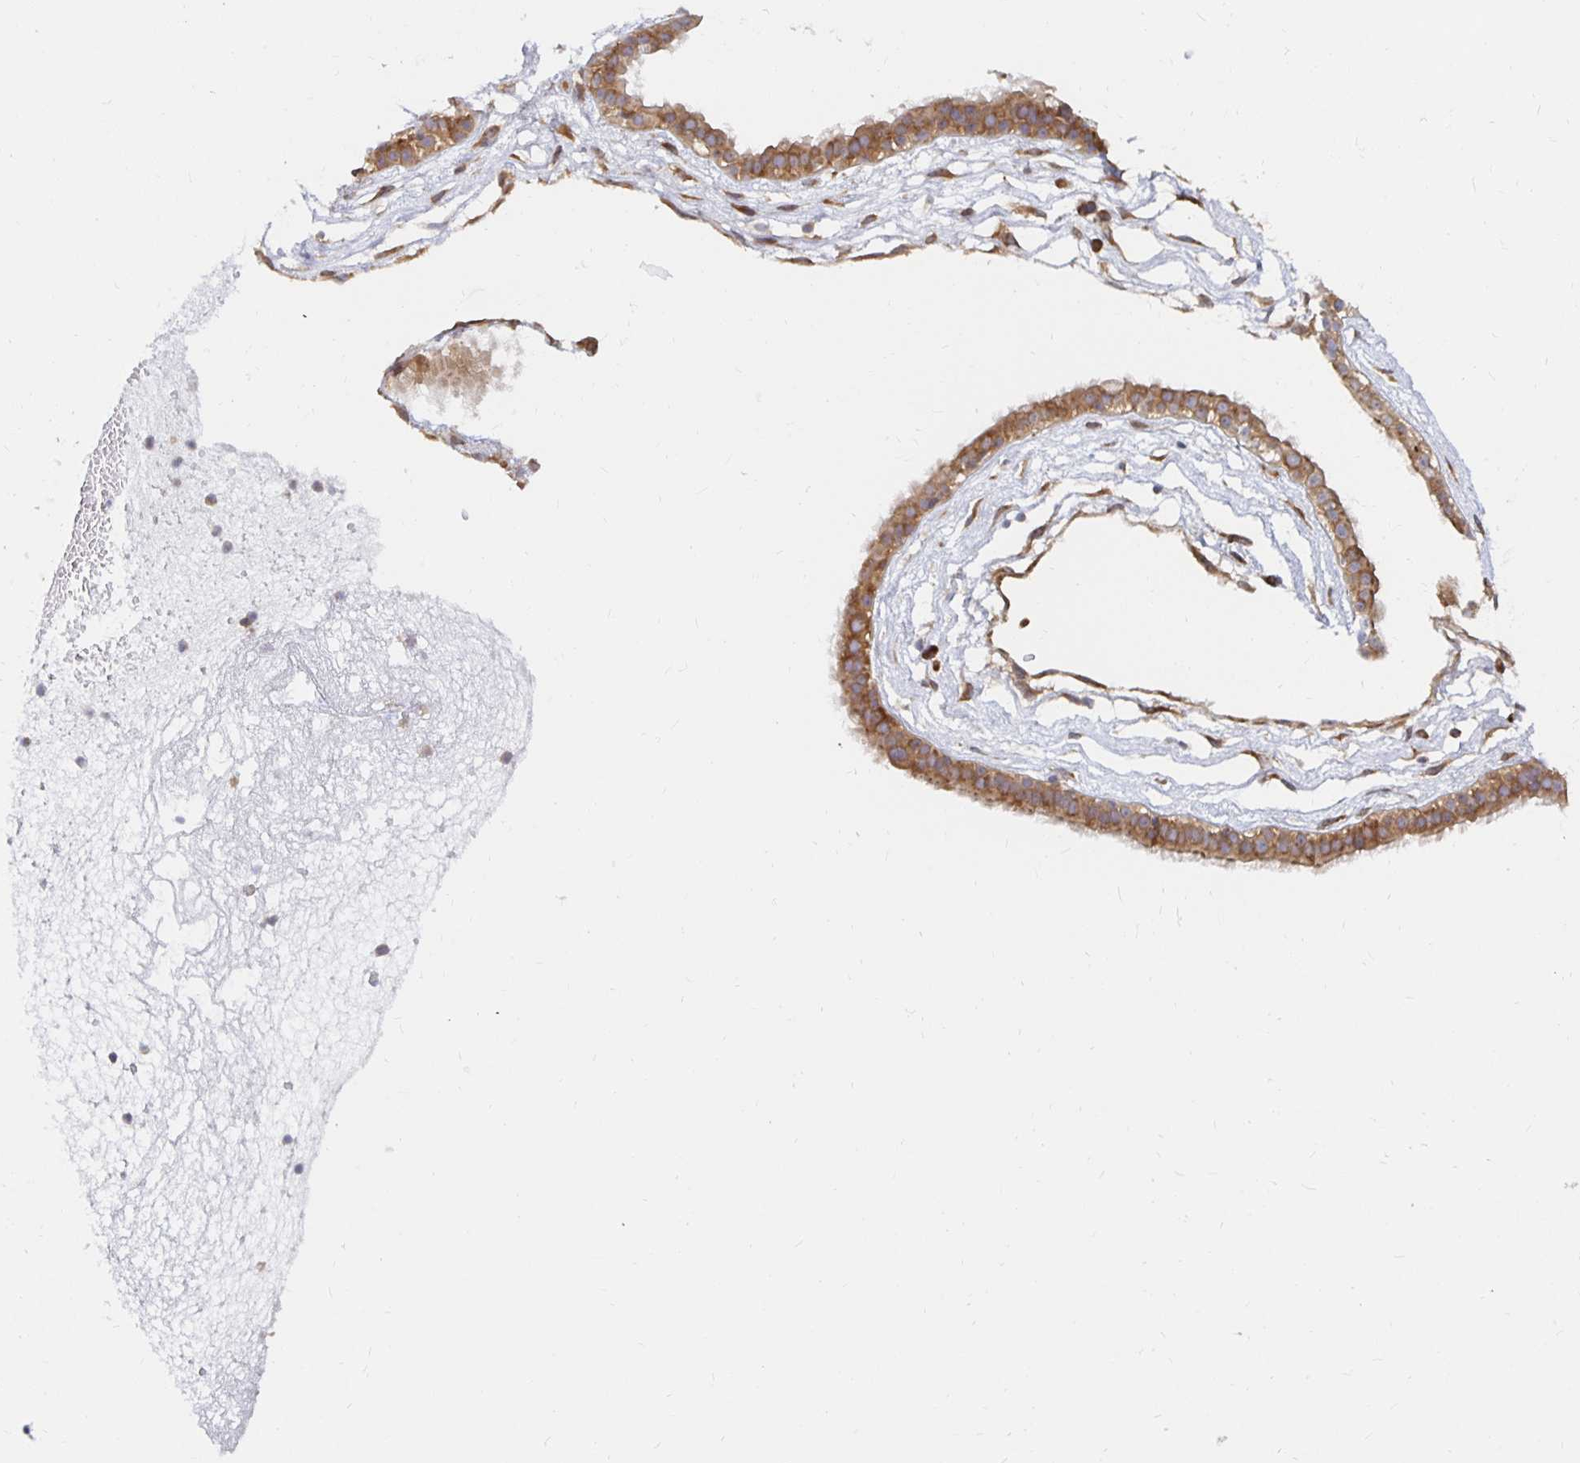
{"staining": {"intensity": "moderate", "quantity": ">75%", "location": "cytoplasmic/membranous"}, "tissue": "nasopharynx", "cell_type": "Respiratory epithelial cells", "image_type": "normal", "snomed": [{"axis": "morphology", "description": "Normal tissue, NOS"}, {"axis": "topography", "description": "Nasopharynx"}], "caption": "Immunohistochemistry of normal nasopharynx shows medium levels of moderate cytoplasmic/membranous positivity in approximately >75% of respiratory epithelial cells.", "gene": "PDAP1", "patient": {"sex": "male", "age": 24}}